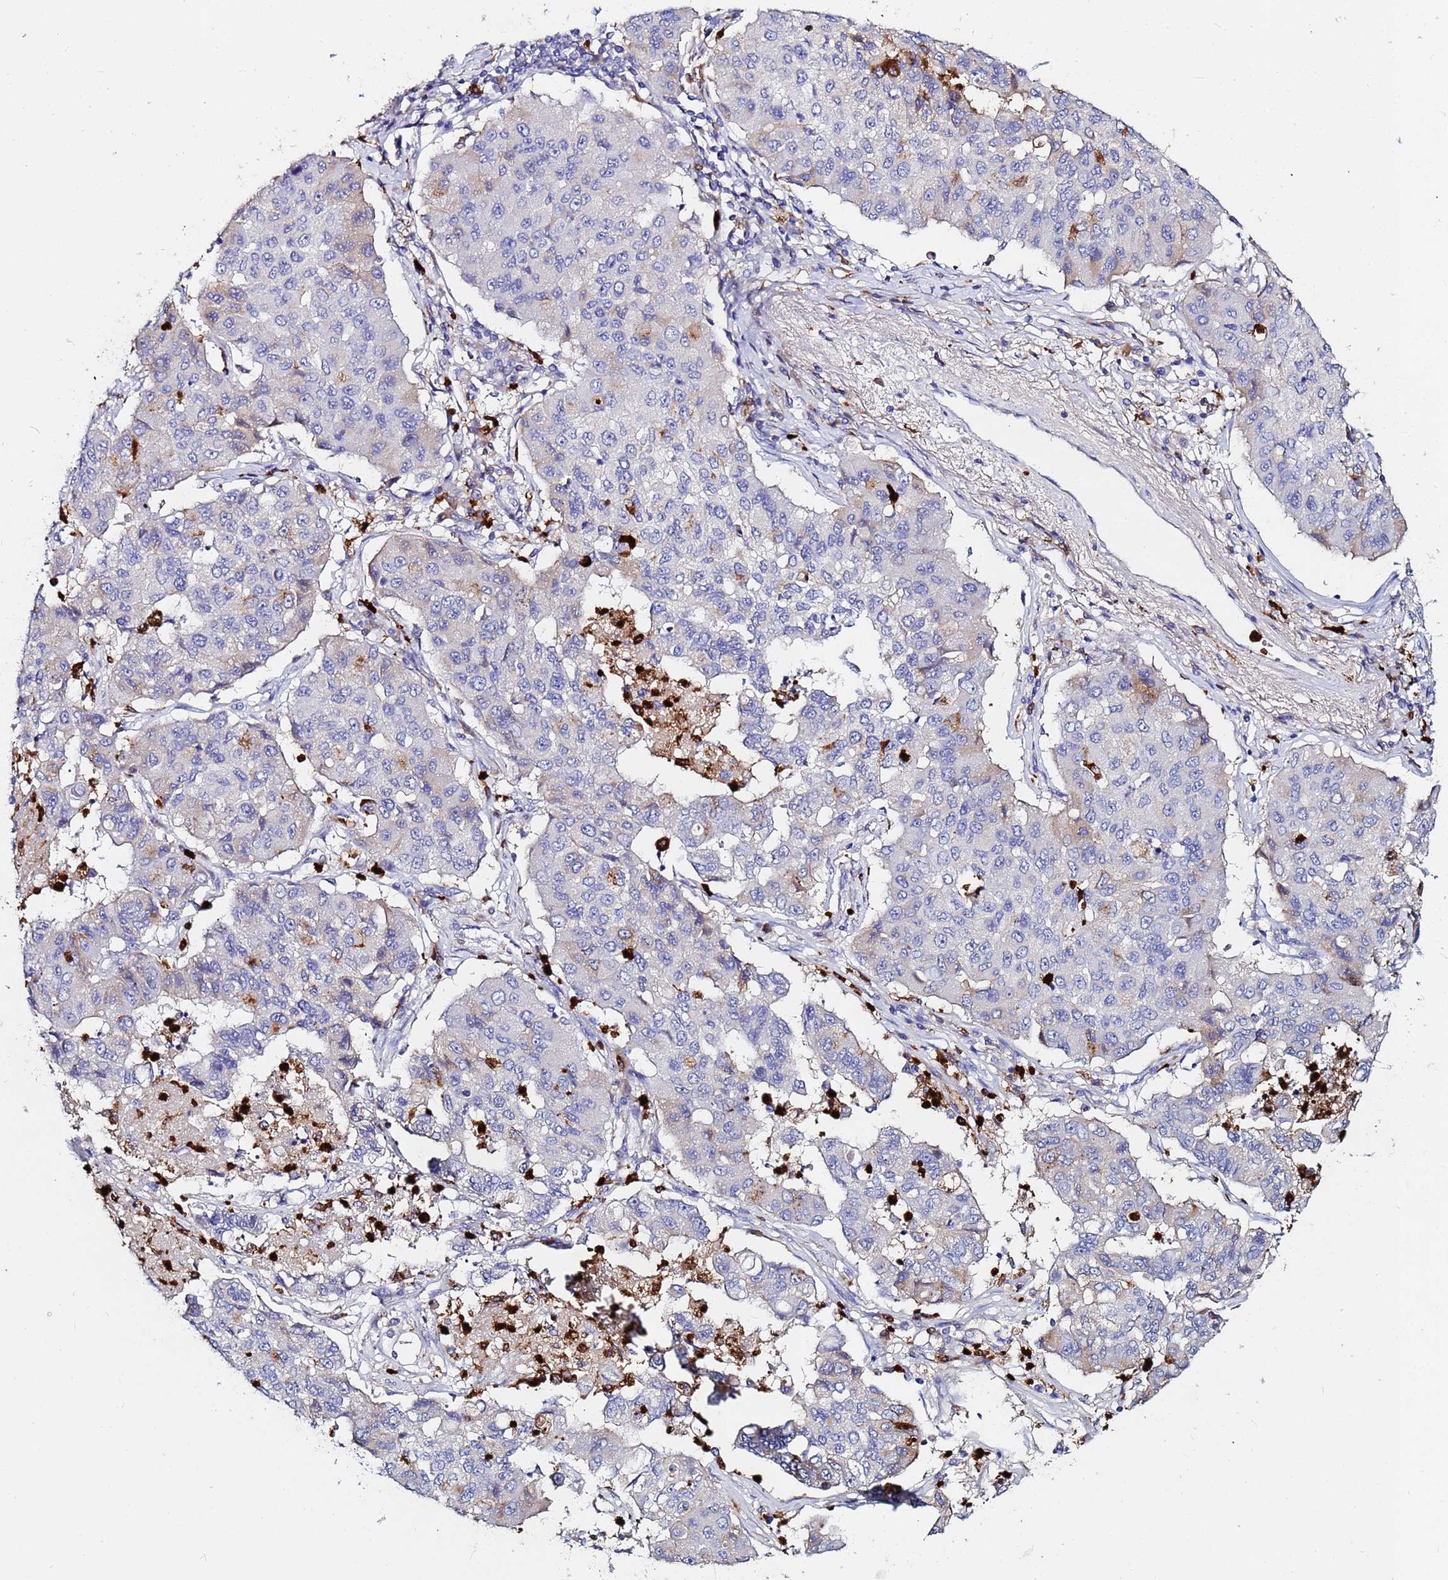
{"staining": {"intensity": "moderate", "quantity": "<25%", "location": "cytoplasmic/membranous"}, "tissue": "lung cancer", "cell_type": "Tumor cells", "image_type": "cancer", "snomed": [{"axis": "morphology", "description": "Squamous cell carcinoma, NOS"}, {"axis": "topography", "description": "Lung"}], "caption": "Immunohistochemical staining of human squamous cell carcinoma (lung) reveals low levels of moderate cytoplasmic/membranous expression in about <25% of tumor cells.", "gene": "TUBAL3", "patient": {"sex": "male", "age": 74}}